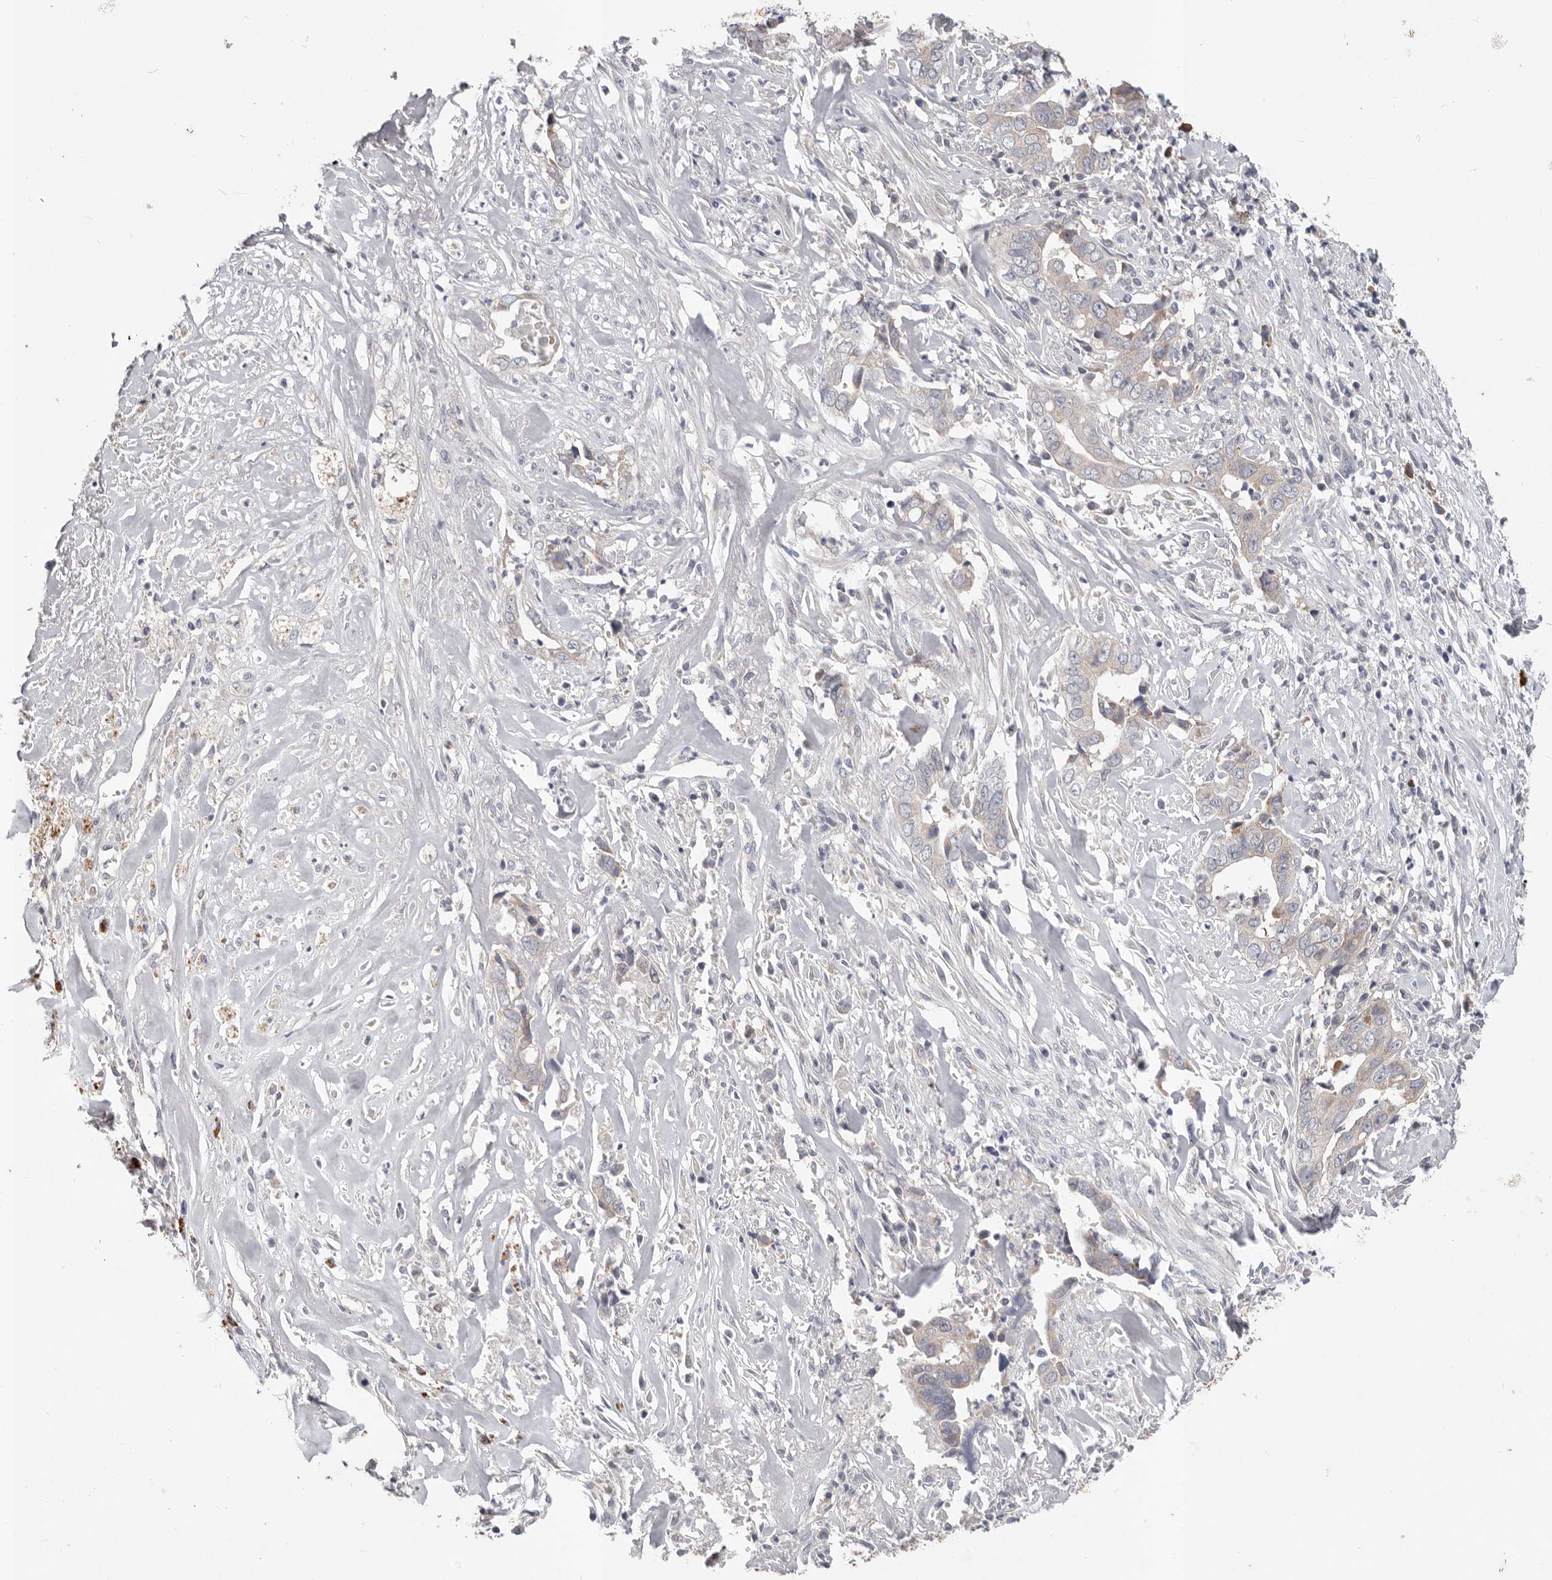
{"staining": {"intensity": "negative", "quantity": "none", "location": "none"}, "tissue": "liver cancer", "cell_type": "Tumor cells", "image_type": "cancer", "snomed": [{"axis": "morphology", "description": "Cholangiocarcinoma"}, {"axis": "topography", "description": "Liver"}], "caption": "This is an immunohistochemistry (IHC) image of liver cholangiocarcinoma. There is no expression in tumor cells.", "gene": "WDR77", "patient": {"sex": "female", "age": 79}}